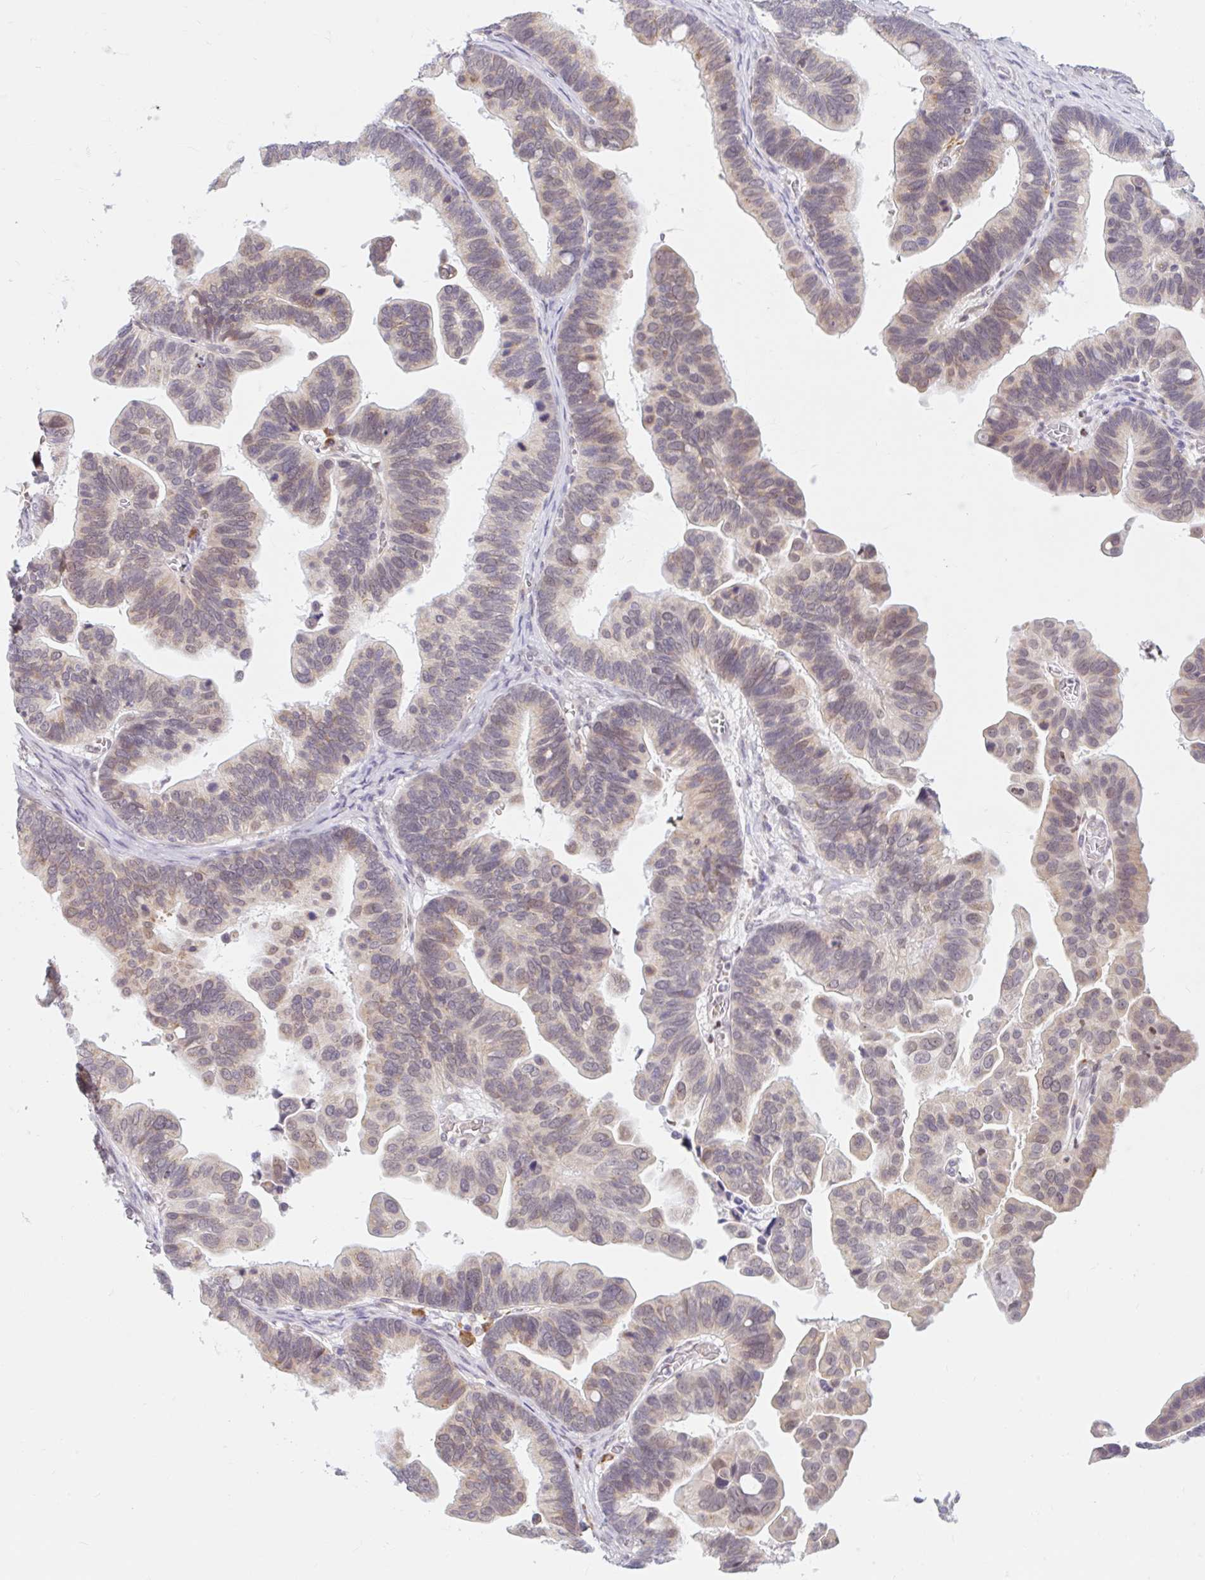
{"staining": {"intensity": "weak", "quantity": "25%-75%", "location": "cytoplasmic/membranous"}, "tissue": "ovarian cancer", "cell_type": "Tumor cells", "image_type": "cancer", "snomed": [{"axis": "morphology", "description": "Cystadenocarcinoma, serous, NOS"}, {"axis": "topography", "description": "Ovary"}], "caption": "A brown stain labels weak cytoplasmic/membranous expression of a protein in human ovarian cancer (serous cystadenocarcinoma) tumor cells.", "gene": "SRSF10", "patient": {"sex": "female", "age": 56}}